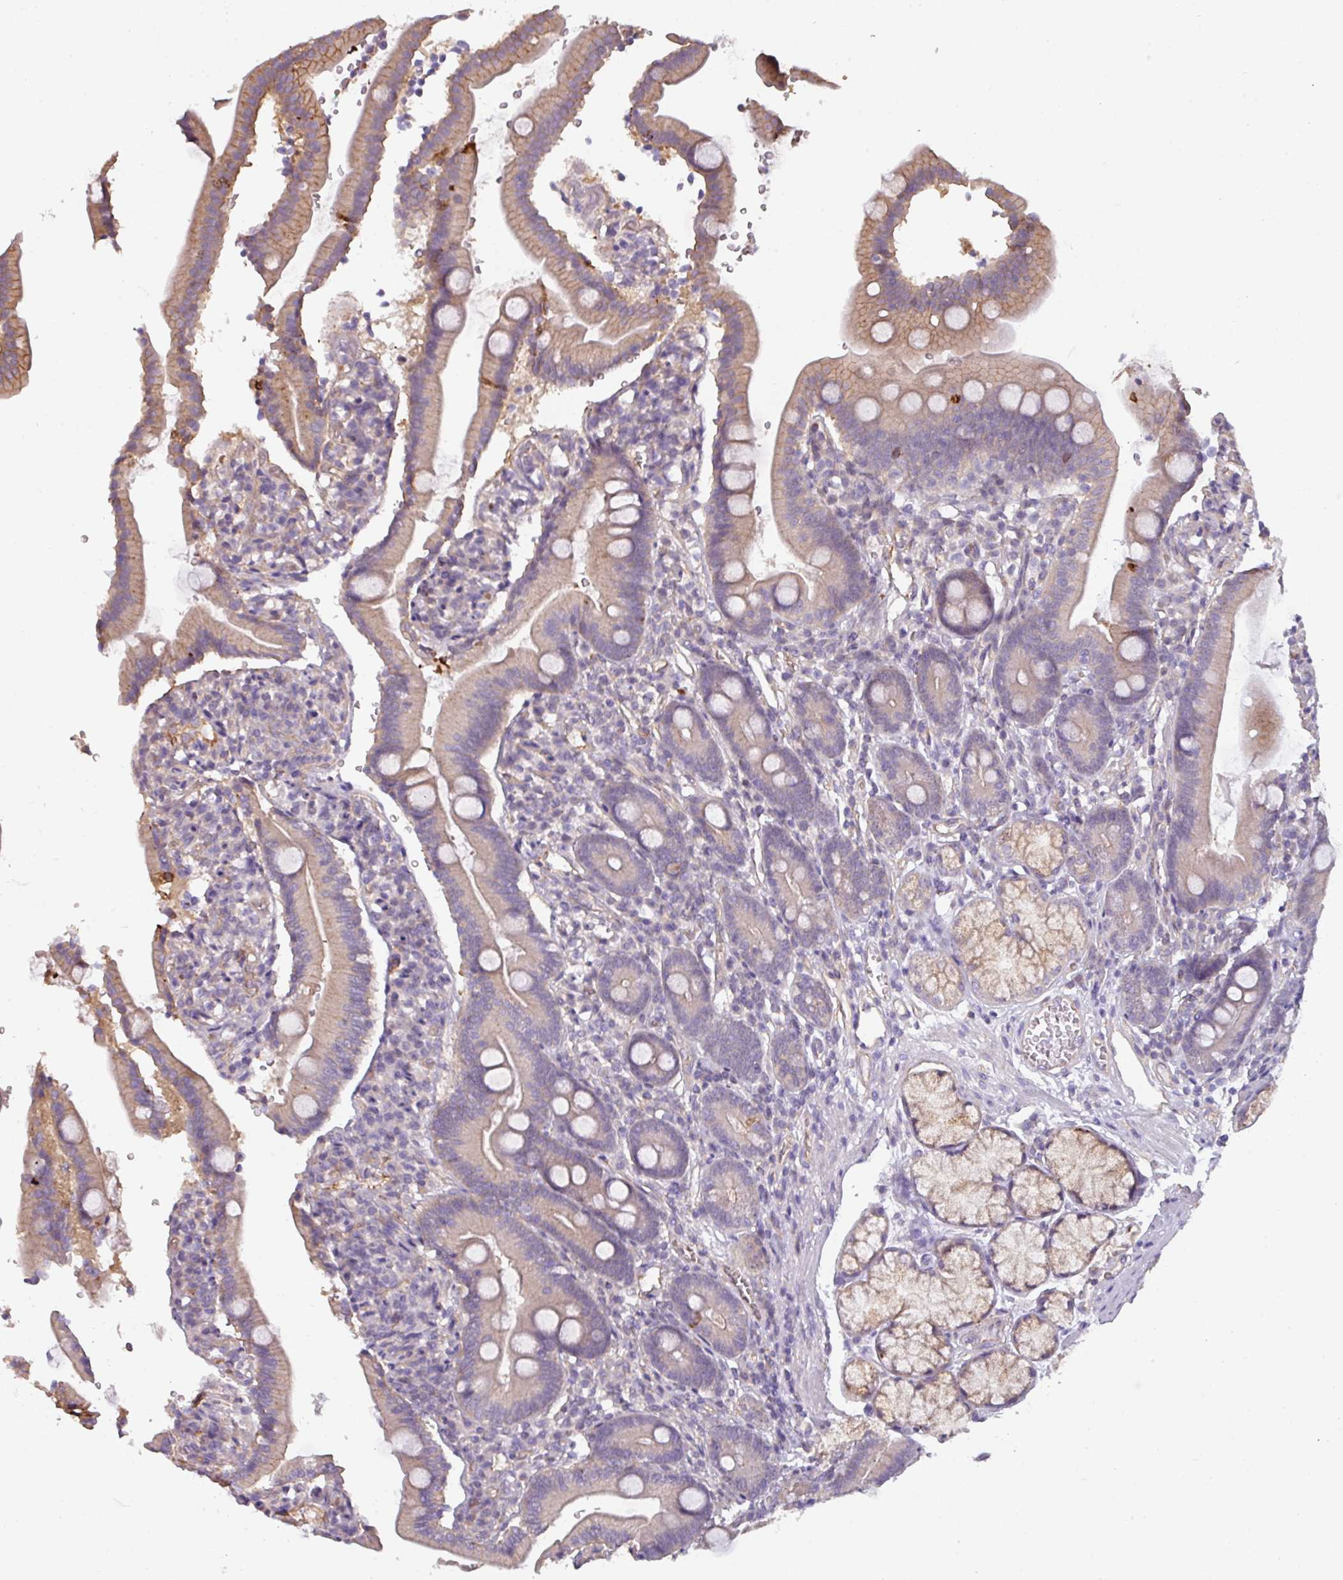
{"staining": {"intensity": "moderate", "quantity": "25%-75%", "location": "cytoplasmic/membranous"}, "tissue": "duodenum", "cell_type": "Glandular cells", "image_type": "normal", "snomed": [{"axis": "morphology", "description": "Normal tissue, NOS"}, {"axis": "topography", "description": "Duodenum"}], "caption": "Protein staining of unremarkable duodenum reveals moderate cytoplasmic/membranous expression in approximately 25%-75% of glandular cells. (Brightfield microscopy of DAB IHC at high magnification).", "gene": "BUD23", "patient": {"sex": "female", "age": 67}}